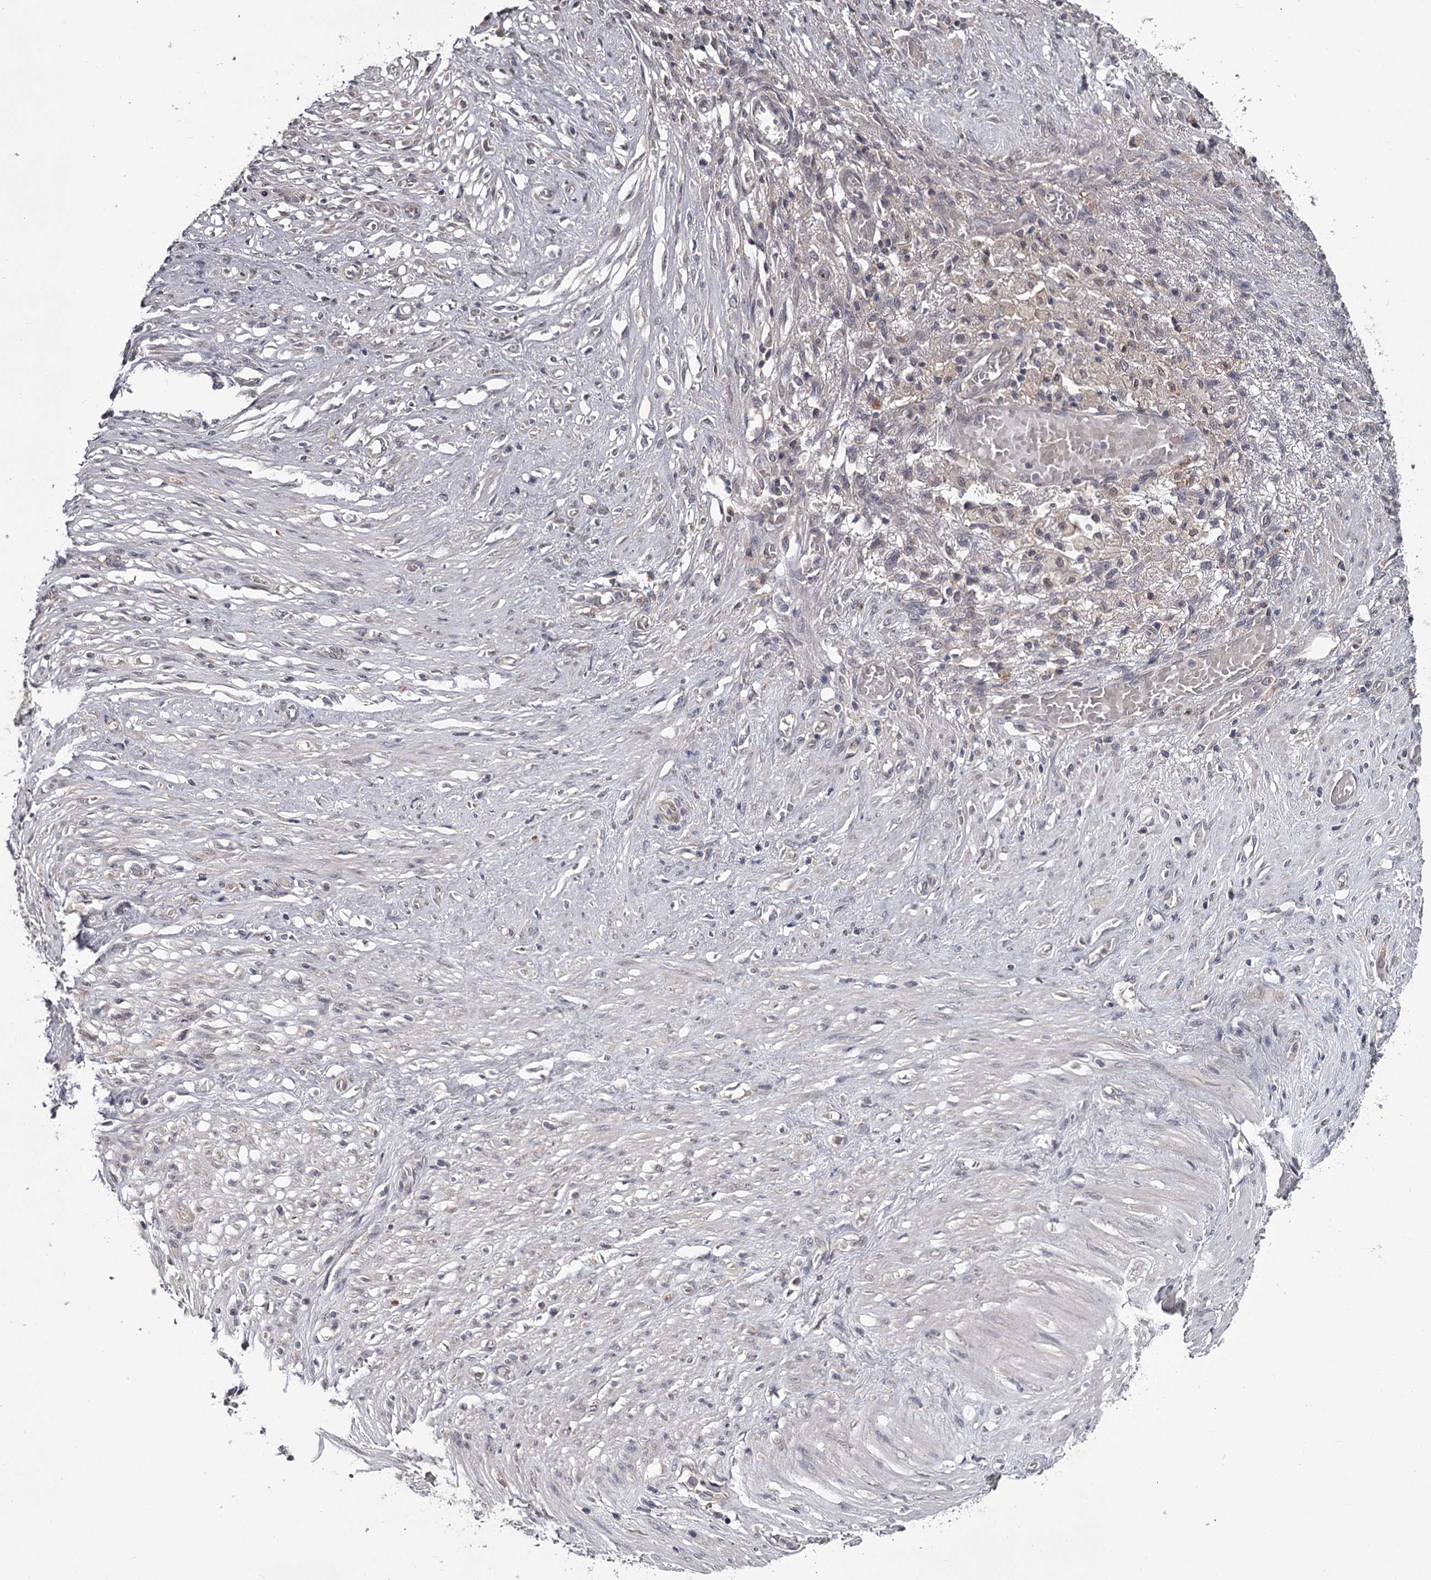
{"staining": {"intensity": "negative", "quantity": "none", "location": "none"}, "tissue": "stomach cancer", "cell_type": "Tumor cells", "image_type": "cancer", "snomed": [{"axis": "morphology", "description": "Adenocarcinoma, NOS"}, {"axis": "morphology", "description": "Adenocarcinoma, High grade"}, {"axis": "topography", "description": "Stomach, upper"}, {"axis": "topography", "description": "Stomach, lower"}], "caption": "Tumor cells show no significant protein positivity in stomach adenocarcinoma.", "gene": "DAO", "patient": {"sex": "female", "age": 65}}